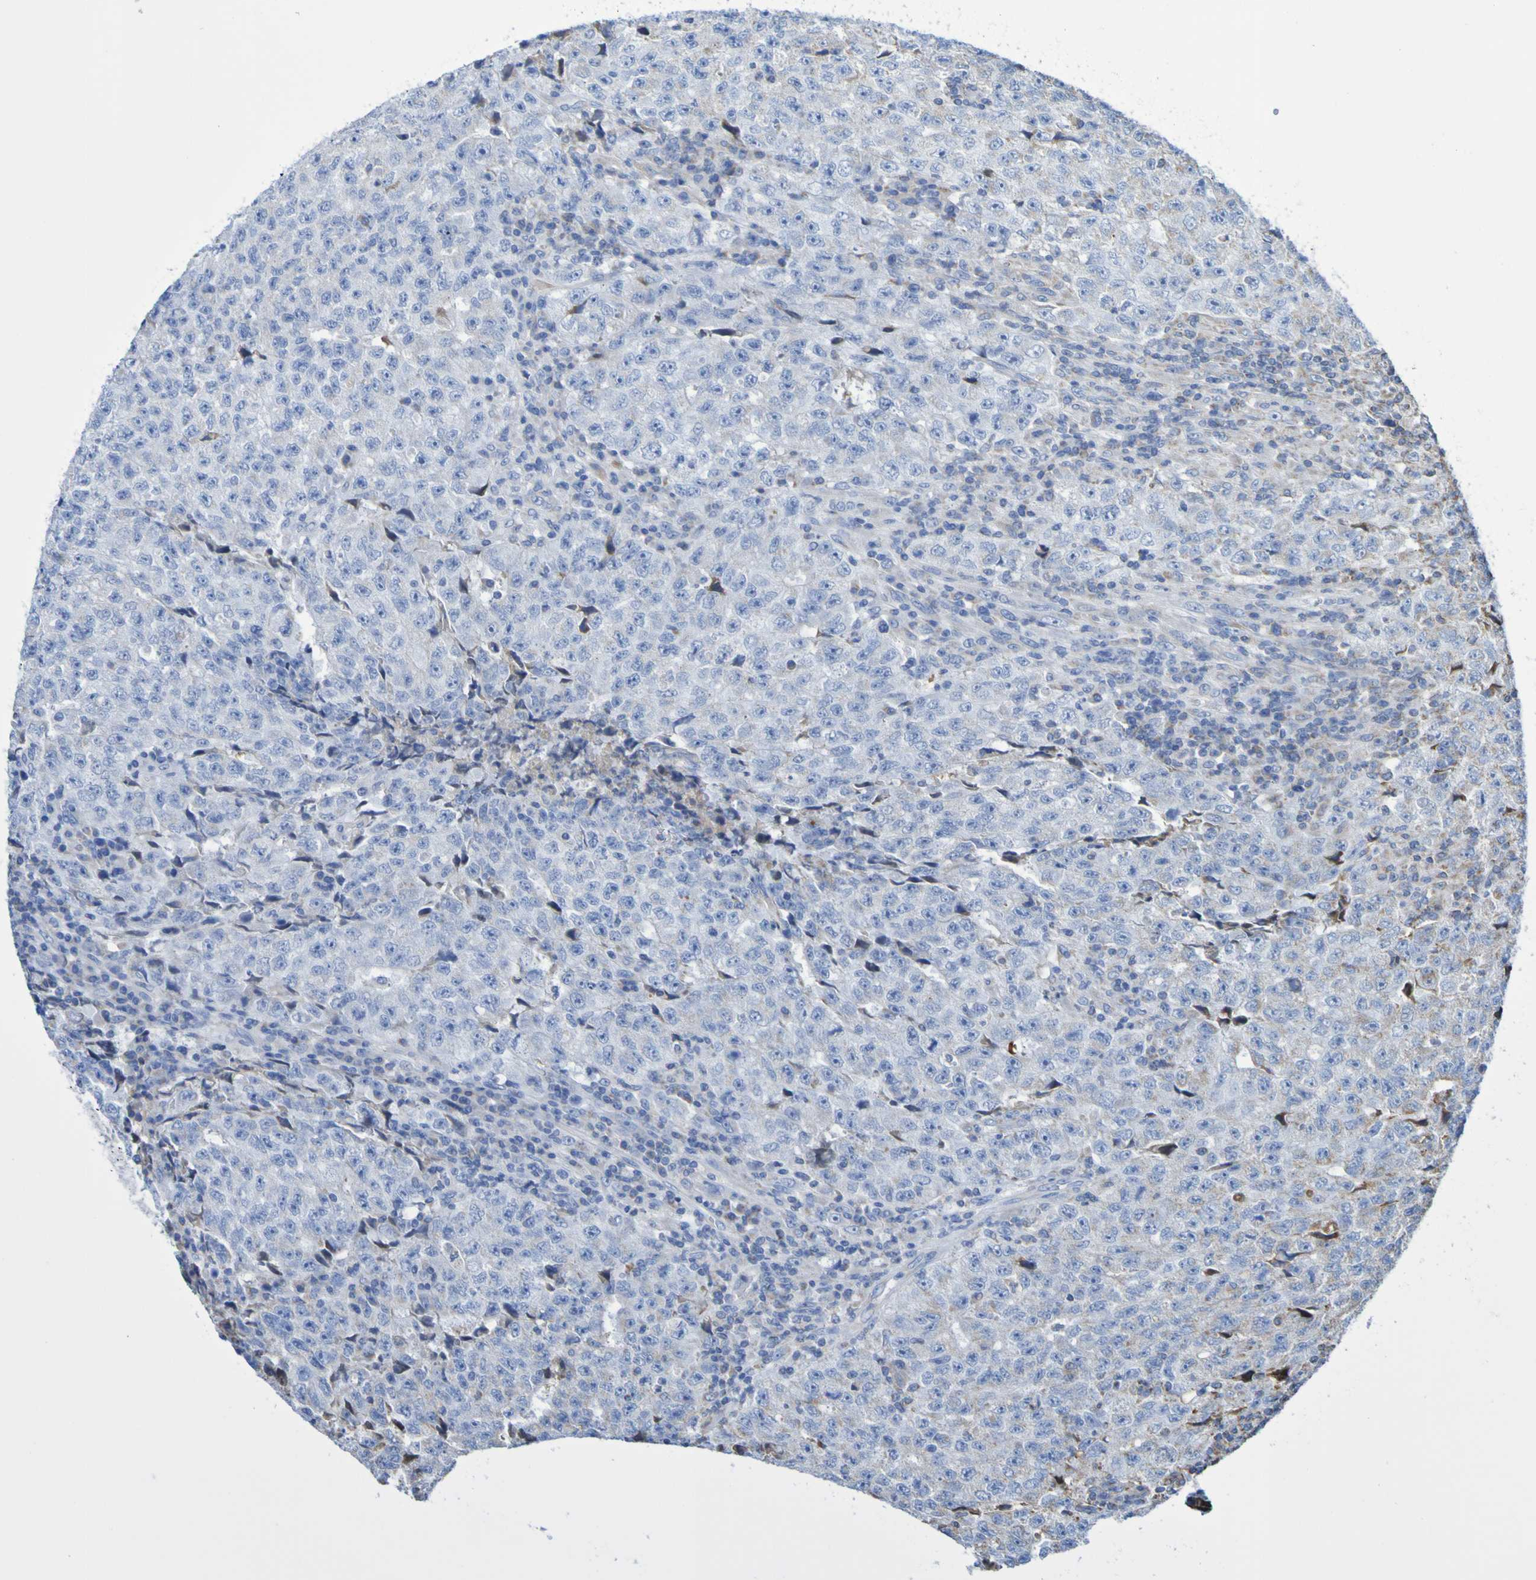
{"staining": {"intensity": "negative", "quantity": "none", "location": "none"}, "tissue": "testis cancer", "cell_type": "Tumor cells", "image_type": "cancer", "snomed": [{"axis": "morphology", "description": "Necrosis, NOS"}, {"axis": "morphology", "description": "Carcinoma, Embryonal, NOS"}, {"axis": "topography", "description": "Testis"}], "caption": "Photomicrograph shows no significant protein staining in tumor cells of testis cancer (embryonal carcinoma). (Stains: DAB immunohistochemistry (IHC) with hematoxylin counter stain, Microscopy: brightfield microscopy at high magnification).", "gene": "CNTN2", "patient": {"sex": "male", "age": 19}}